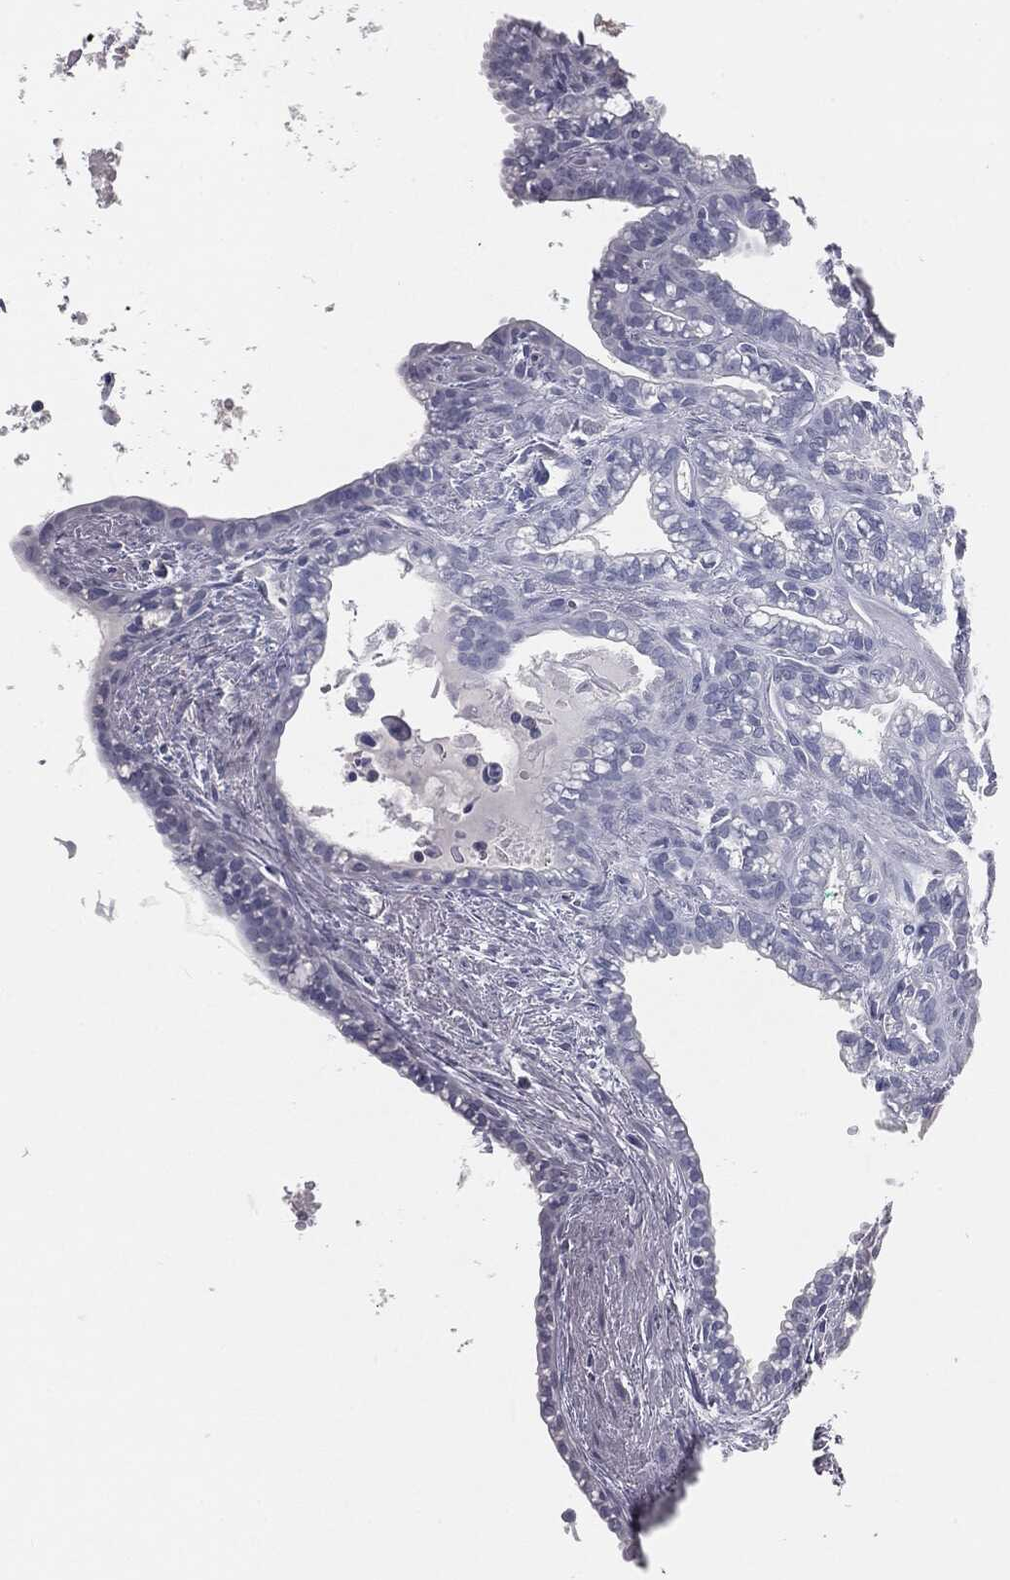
{"staining": {"intensity": "negative", "quantity": "none", "location": "none"}, "tissue": "seminal vesicle", "cell_type": "Glandular cells", "image_type": "normal", "snomed": [{"axis": "morphology", "description": "Normal tissue, NOS"}, {"axis": "morphology", "description": "Urothelial carcinoma, NOS"}, {"axis": "topography", "description": "Urinary bladder"}, {"axis": "topography", "description": "Seminal veicle"}], "caption": "DAB immunohistochemical staining of unremarkable human seminal vesicle demonstrates no significant expression in glandular cells. (DAB immunohistochemistry (IHC), high magnification).", "gene": "PRAME", "patient": {"sex": "male", "age": 76}}